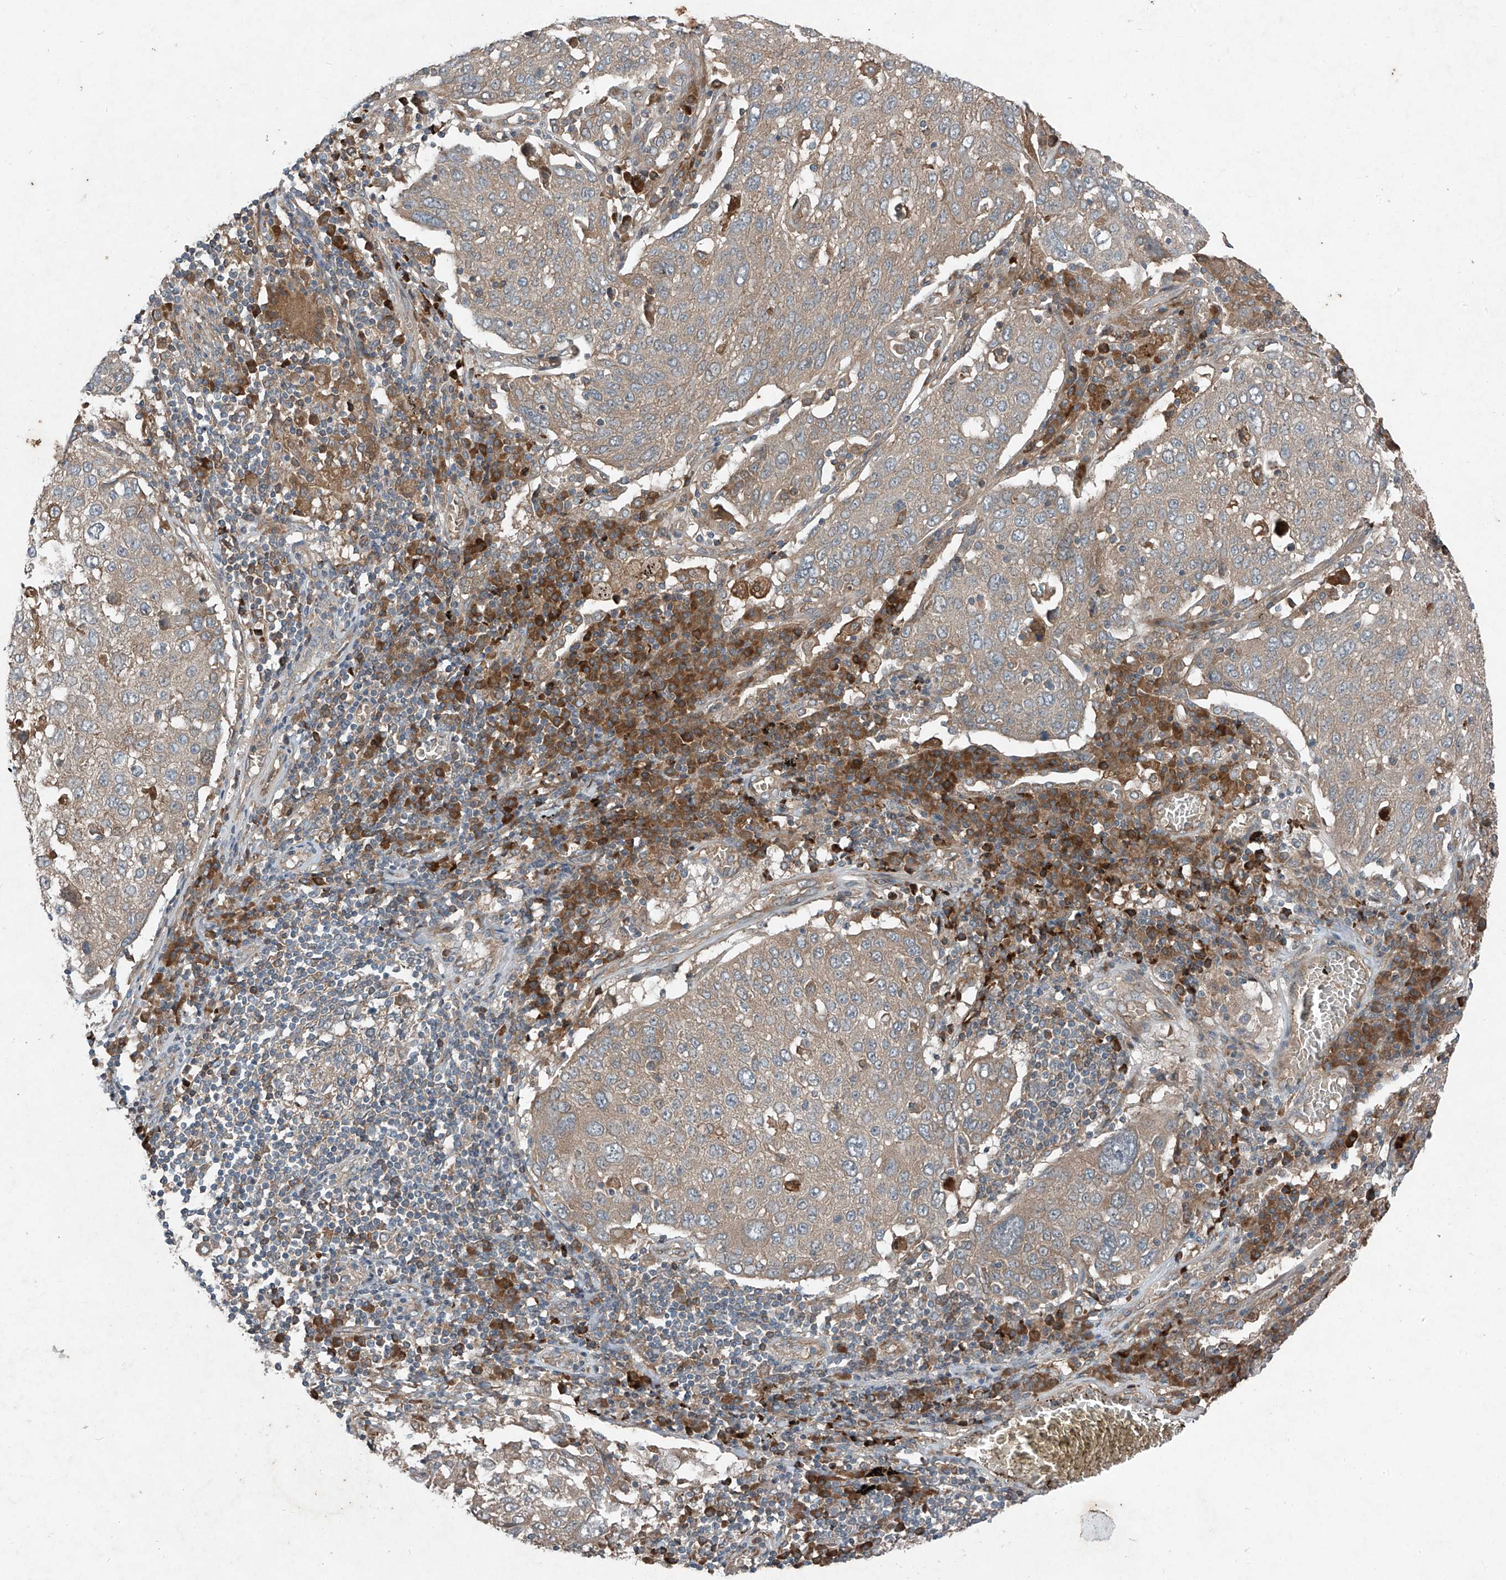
{"staining": {"intensity": "weak", "quantity": "25%-75%", "location": "cytoplasmic/membranous"}, "tissue": "lung cancer", "cell_type": "Tumor cells", "image_type": "cancer", "snomed": [{"axis": "morphology", "description": "Squamous cell carcinoma, NOS"}, {"axis": "topography", "description": "Lung"}], "caption": "This image exhibits lung cancer stained with IHC to label a protein in brown. The cytoplasmic/membranous of tumor cells show weak positivity for the protein. Nuclei are counter-stained blue.", "gene": "FOXRED2", "patient": {"sex": "male", "age": 65}}